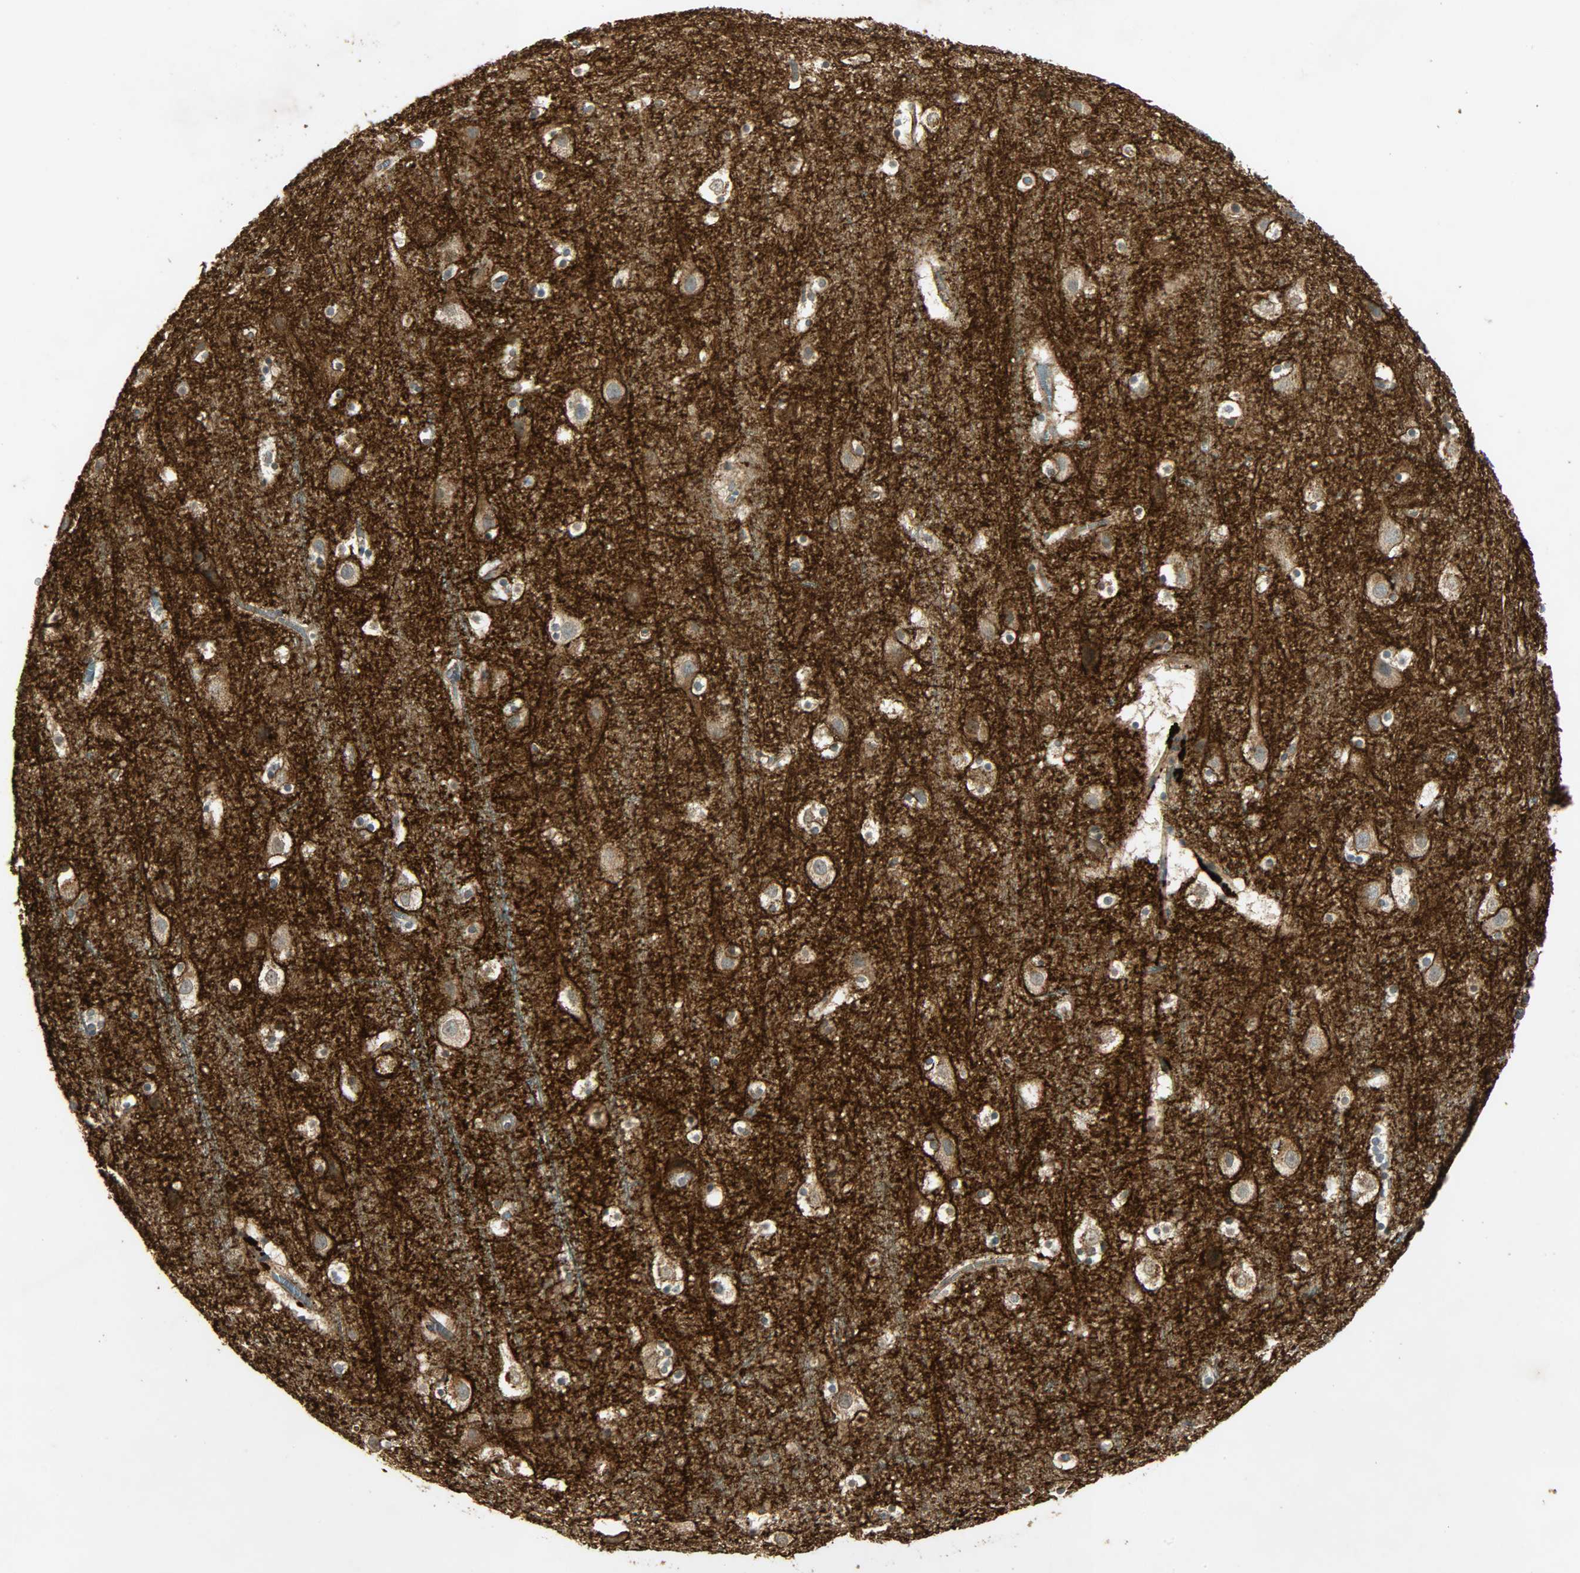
{"staining": {"intensity": "negative", "quantity": "none", "location": "none"}, "tissue": "cerebral cortex", "cell_type": "Endothelial cells", "image_type": "normal", "snomed": [{"axis": "morphology", "description": "Normal tissue, NOS"}, {"axis": "topography", "description": "Cerebral cortex"}], "caption": "Endothelial cells are negative for brown protein staining in unremarkable cerebral cortex. (DAB (3,3'-diaminobenzidine) immunohistochemistry (IHC), high magnification).", "gene": "ATP2B1", "patient": {"sex": "male", "age": 45}}